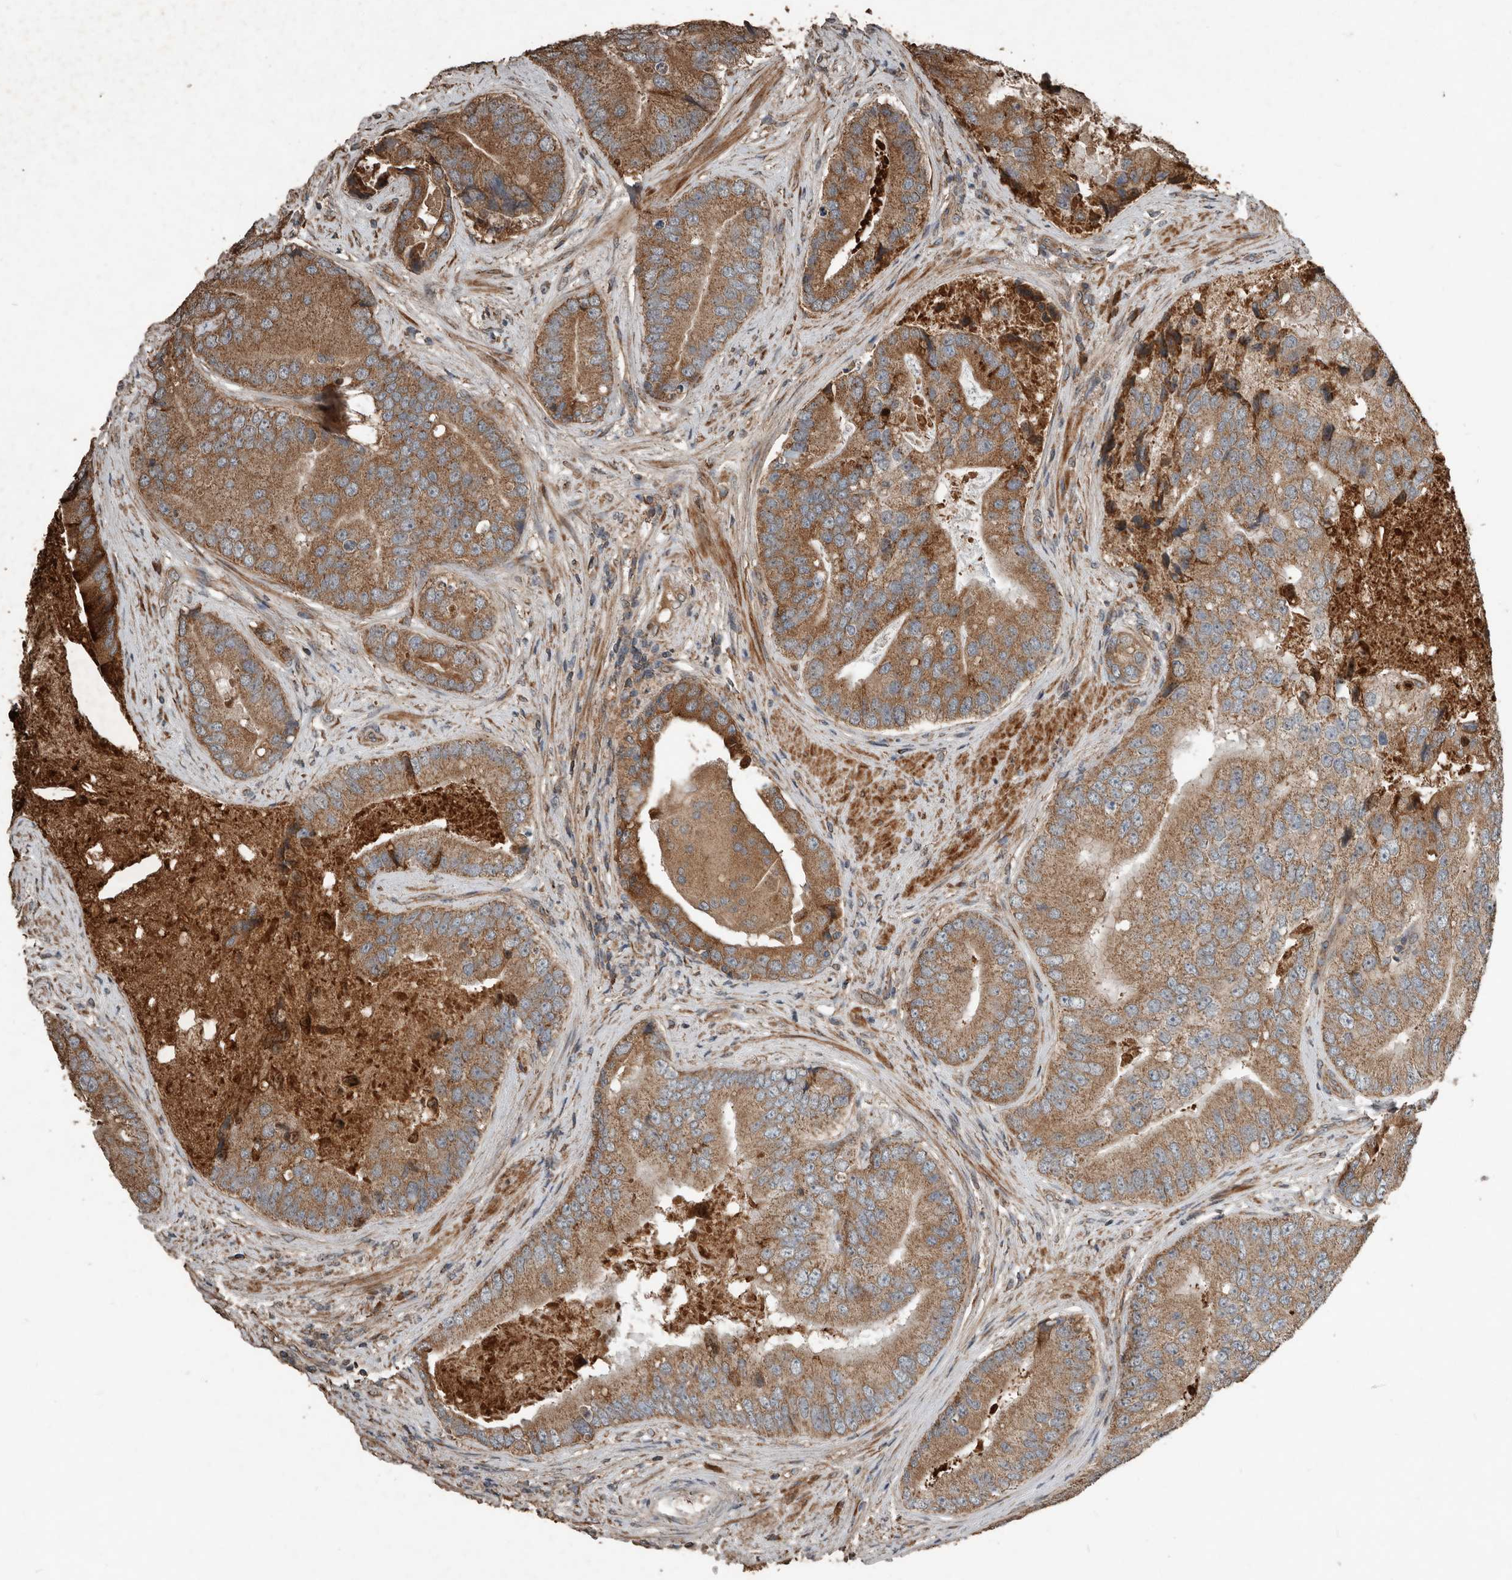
{"staining": {"intensity": "moderate", "quantity": ">75%", "location": "cytoplasmic/membranous"}, "tissue": "prostate cancer", "cell_type": "Tumor cells", "image_type": "cancer", "snomed": [{"axis": "morphology", "description": "Adenocarcinoma, High grade"}, {"axis": "topography", "description": "Prostate"}], "caption": "DAB immunohistochemical staining of human prostate cancer displays moderate cytoplasmic/membranous protein staining in about >75% of tumor cells. Nuclei are stained in blue.", "gene": "RNF207", "patient": {"sex": "male", "age": 70}}